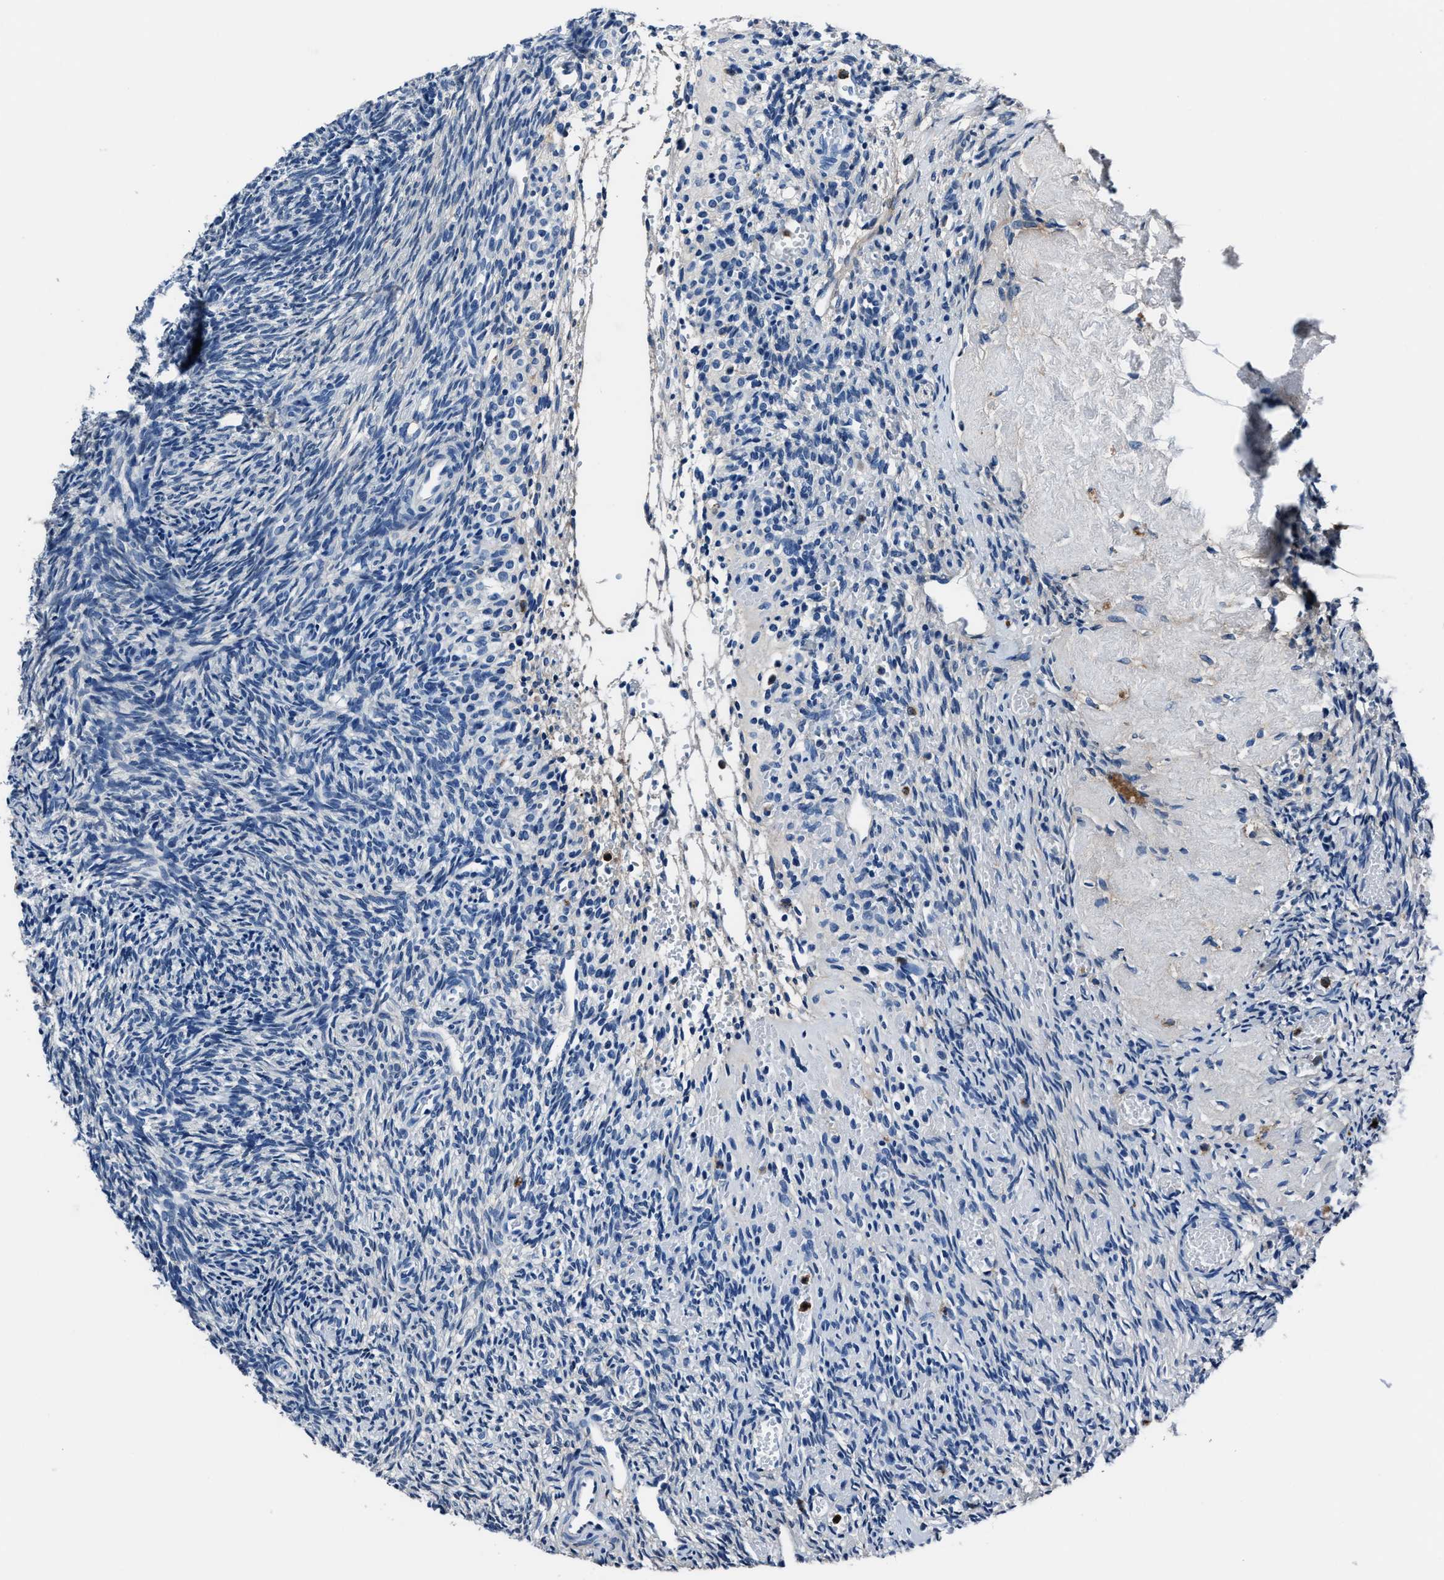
{"staining": {"intensity": "negative", "quantity": "none", "location": "none"}, "tissue": "ovary", "cell_type": "Ovarian stroma cells", "image_type": "normal", "snomed": [{"axis": "morphology", "description": "Normal tissue, NOS"}, {"axis": "topography", "description": "Ovary"}], "caption": "This is an immunohistochemistry (IHC) photomicrograph of unremarkable human ovary. There is no staining in ovarian stroma cells.", "gene": "FGL2", "patient": {"sex": "female", "age": 41}}